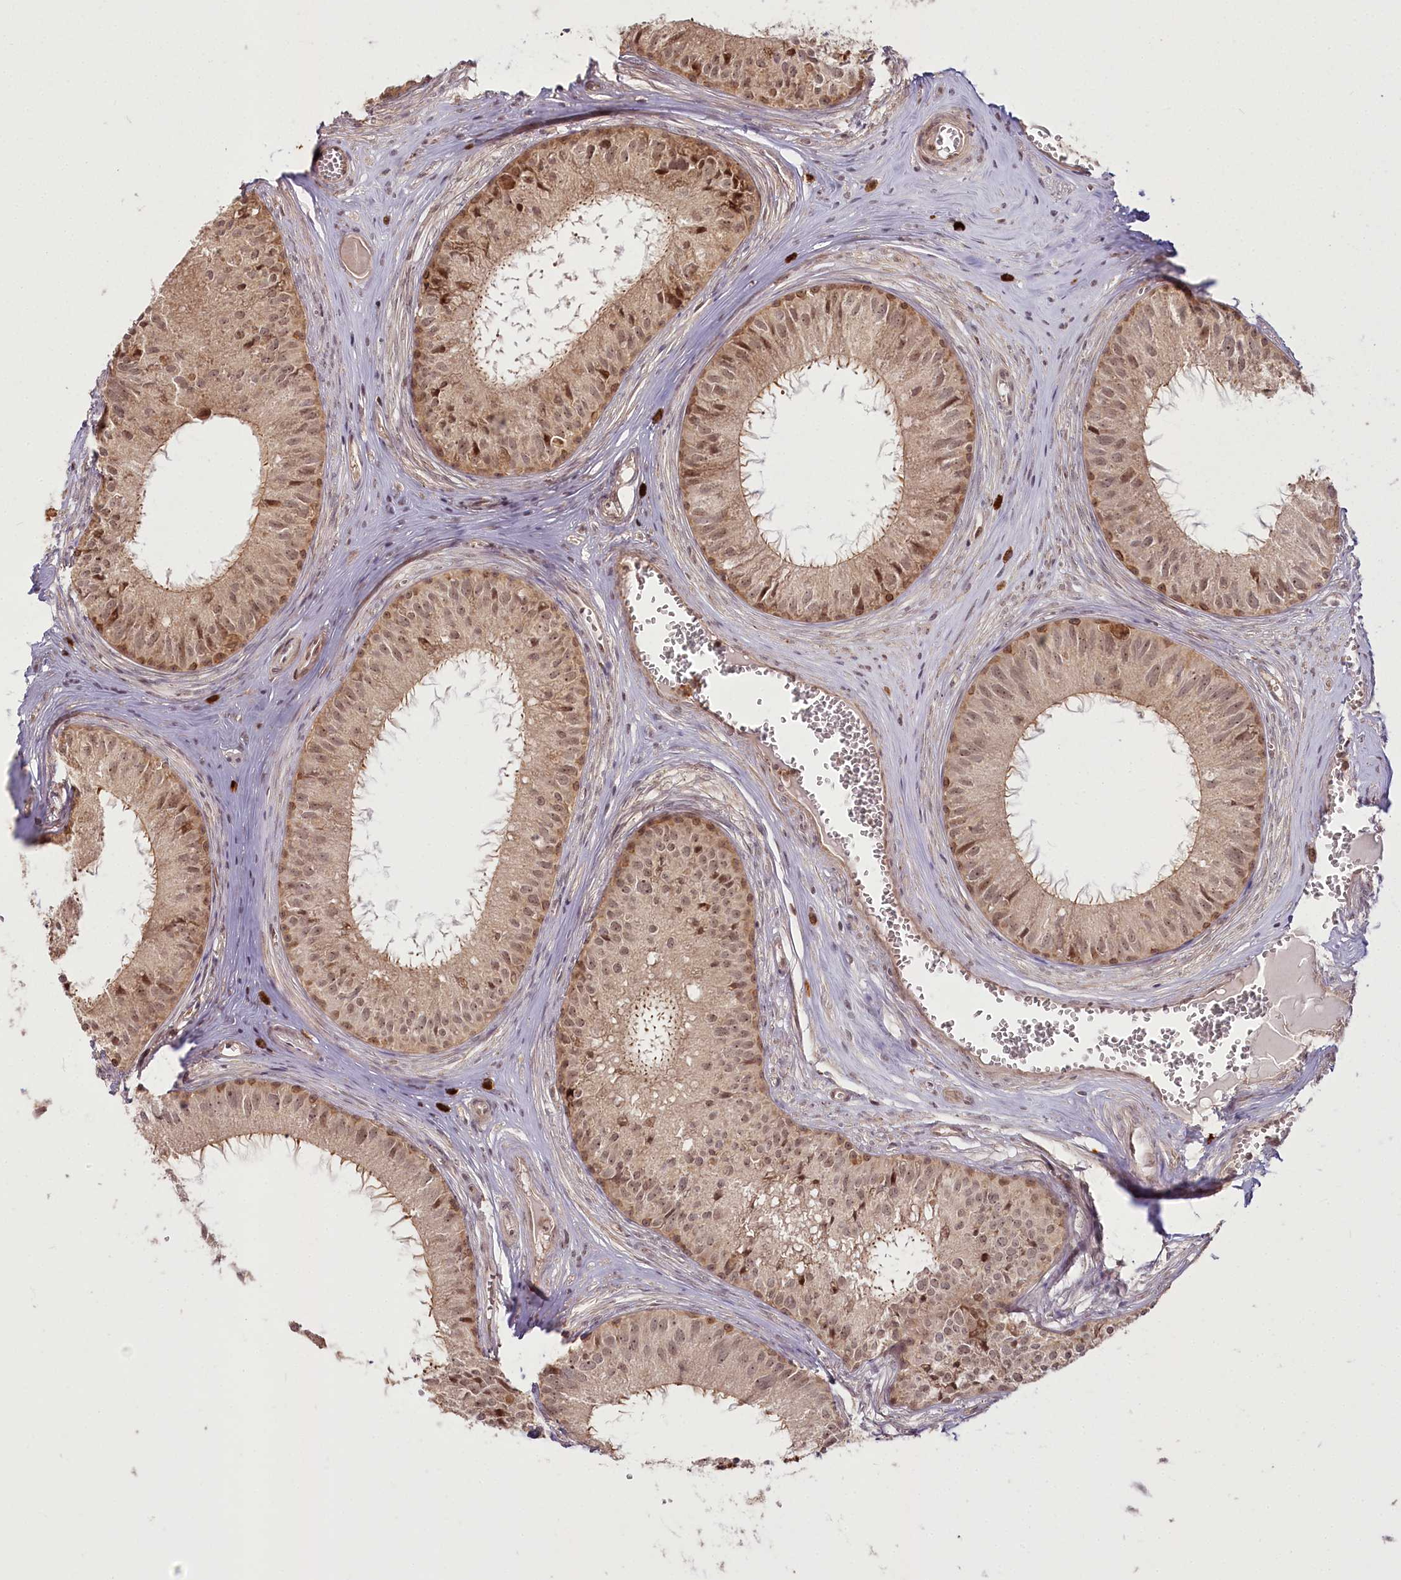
{"staining": {"intensity": "strong", "quantity": "25%-75%", "location": "cytoplasmic/membranous,nuclear"}, "tissue": "epididymis", "cell_type": "Glandular cells", "image_type": "normal", "snomed": [{"axis": "morphology", "description": "Normal tissue, NOS"}, {"axis": "topography", "description": "Epididymis"}], "caption": "Immunohistochemical staining of unremarkable epididymis displays 25%-75% levels of strong cytoplasmic/membranous,nuclear protein expression in approximately 25%-75% of glandular cells.", "gene": "R3HDM2", "patient": {"sex": "male", "age": 36}}